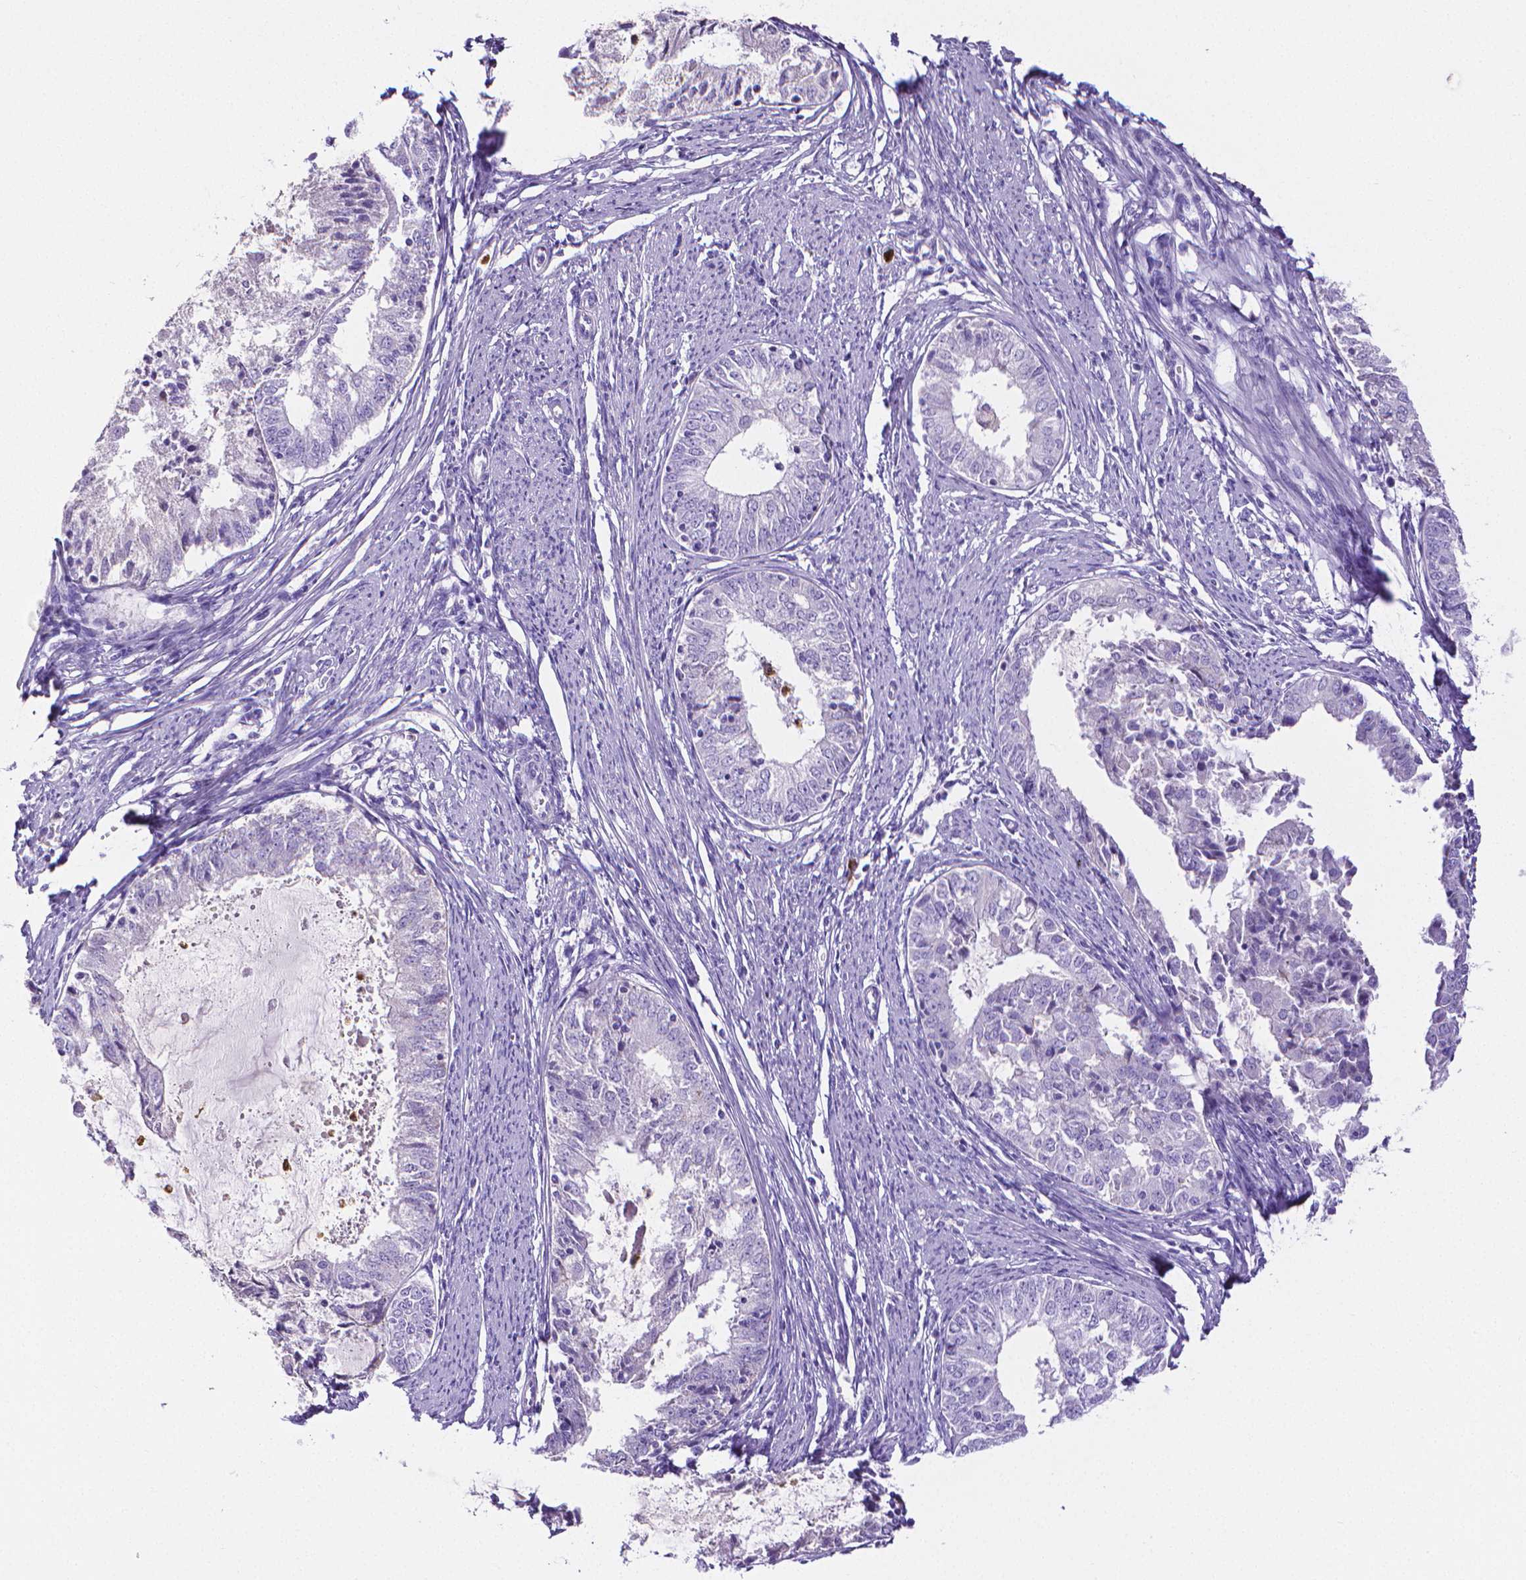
{"staining": {"intensity": "negative", "quantity": "none", "location": "none"}, "tissue": "endometrial cancer", "cell_type": "Tumor cells", "image_type": "cancer", "snomed": [{"axis": "morphology", "description": "Adenocarcinoma, NOS"}, {"axis": "topography", "description": "Endometrium"}], "caption": "Protein analysis of endometrial cancer (adenocarcinoma) demonstrates no significant expression in tumor cells.", "gene": "MMP9", "patient": {"sex": "female", "age": 57}}